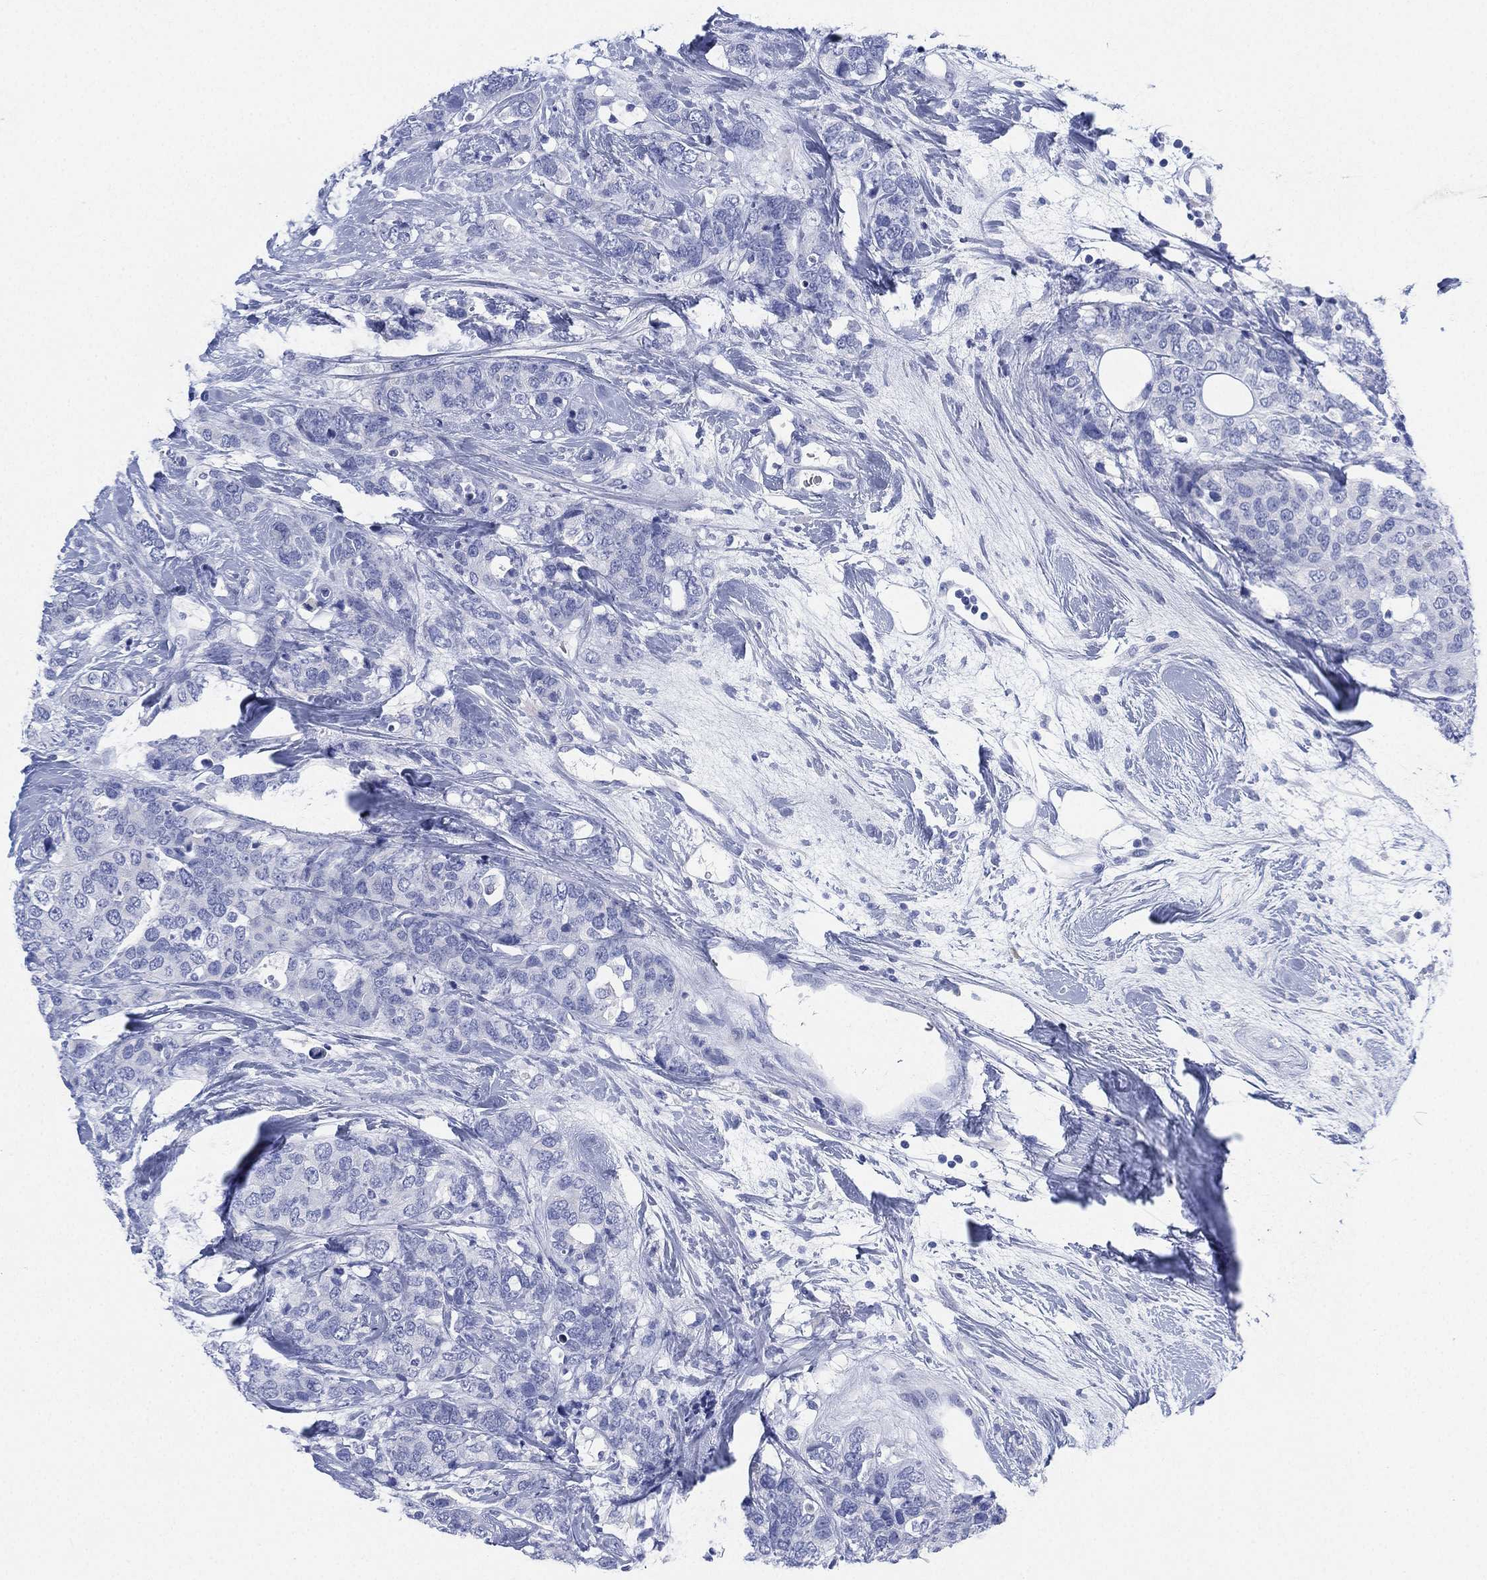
{"staining": {"intensity": "negative", "quantity": "none", "location": "none"}, "tissue": "breast cancer", "cell_type": "Tumor cells", "image_type": "cancer", "snomed": [{"axis": "morphology", "description": "Lobular carcinoma"}, {"axis": "topography", "description": "Breast"}], "caption": "Protein analysis of breast lobular carcinoma displays no significant positivity in tumor cells.", "gene": "SLC9C2", "patient": {"sex": "female", "age": 59}}